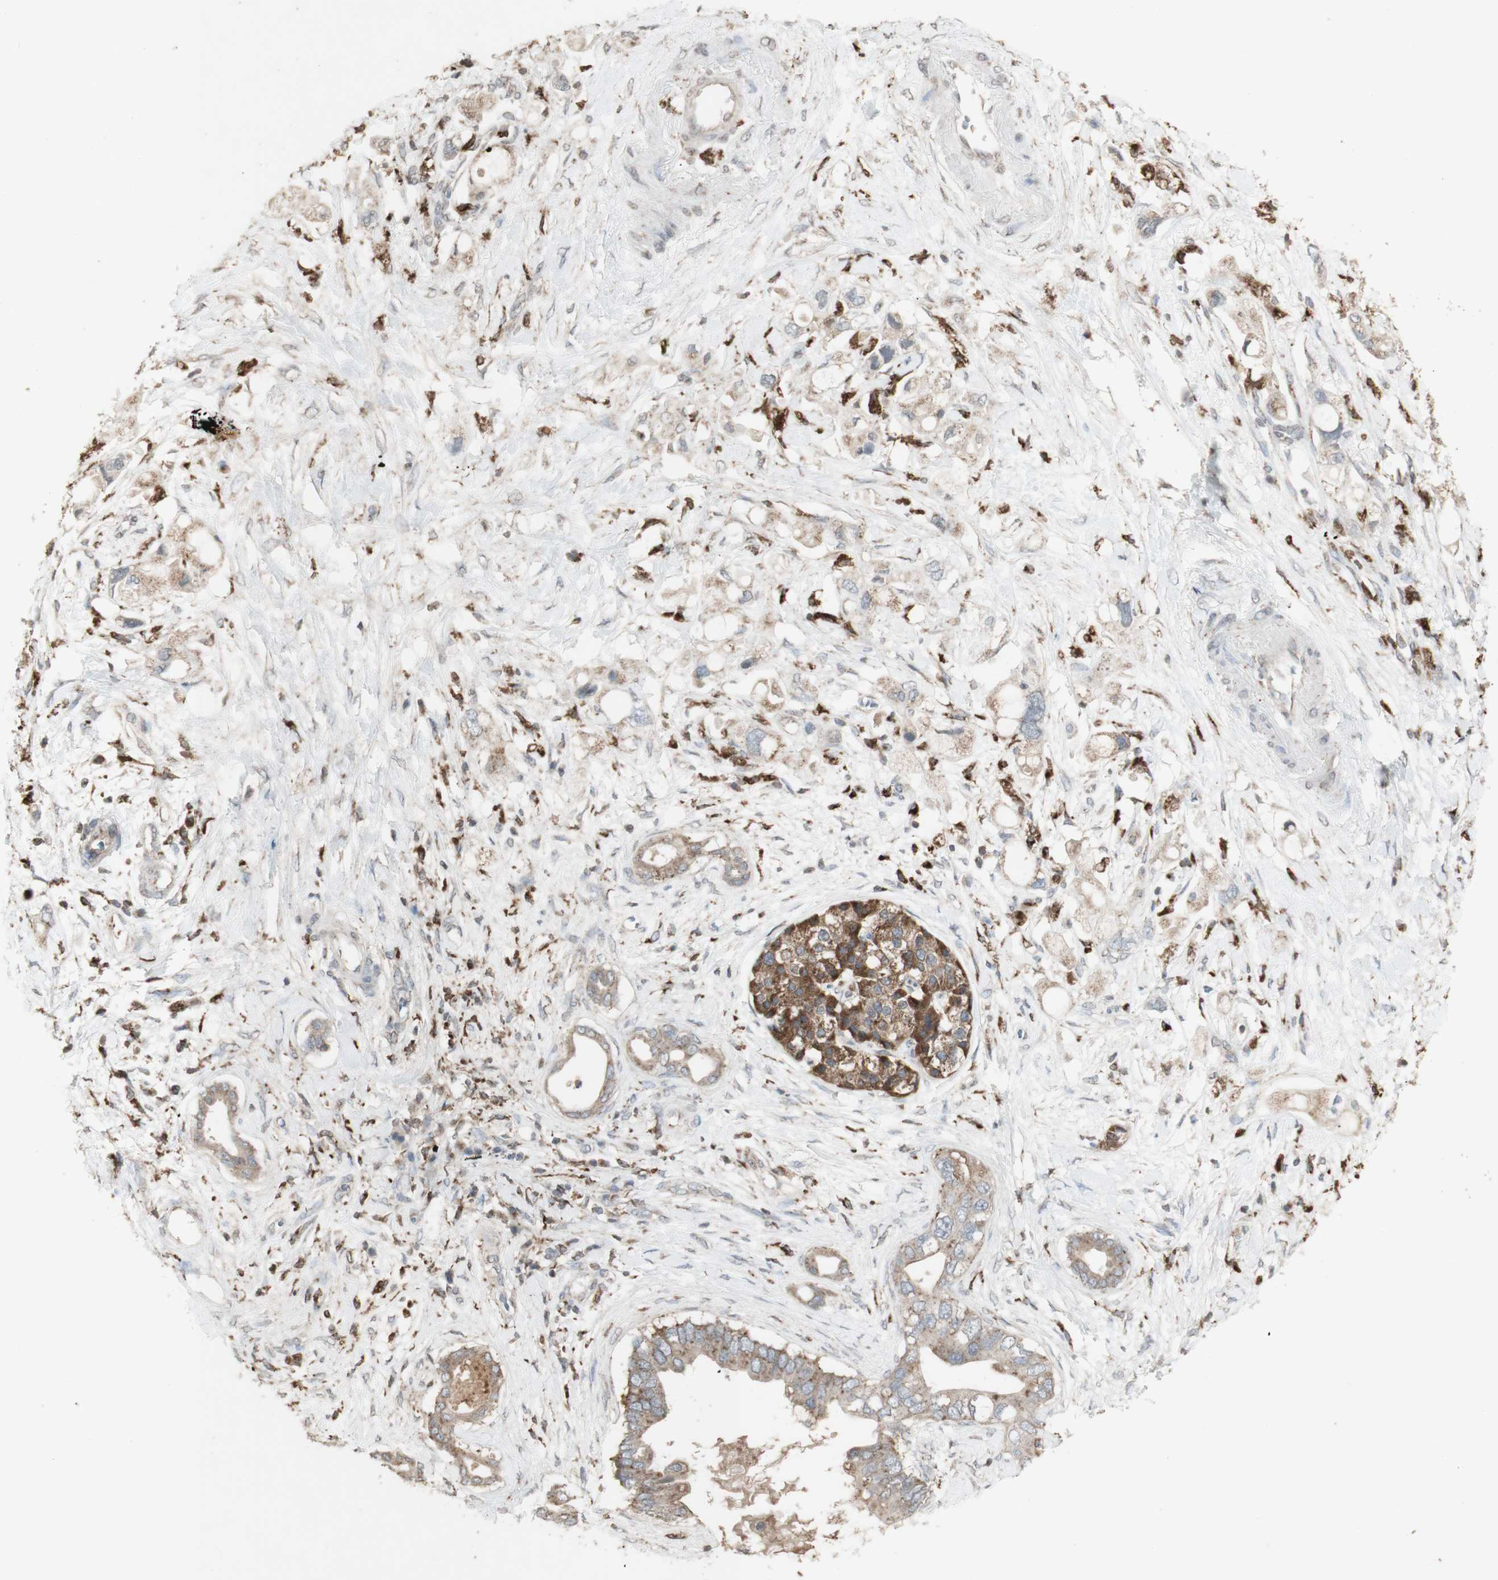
{"staining": {"intensity": "moderate", "quantity": "25%-75%", "location": "cytoplasmic/membranous"}, "tissue": "pancreatic cancer", "cell_type": "Tumor cells", "image_type": "cancer", "snomed": [{"axis": "morphology", "description": "Adenocarcinoma, NOS"}, {"axis": "topography", "description": "Pancreas"}], "caption": "Brown immunohistochemical staining in human pancreatic cancer demonstrates moderate cytoplasmic/membranous expression in about 25%-75% of tumor cells.", "gene": "ATP6V1E1", "patient": {"sex": "female", "age": 56}}